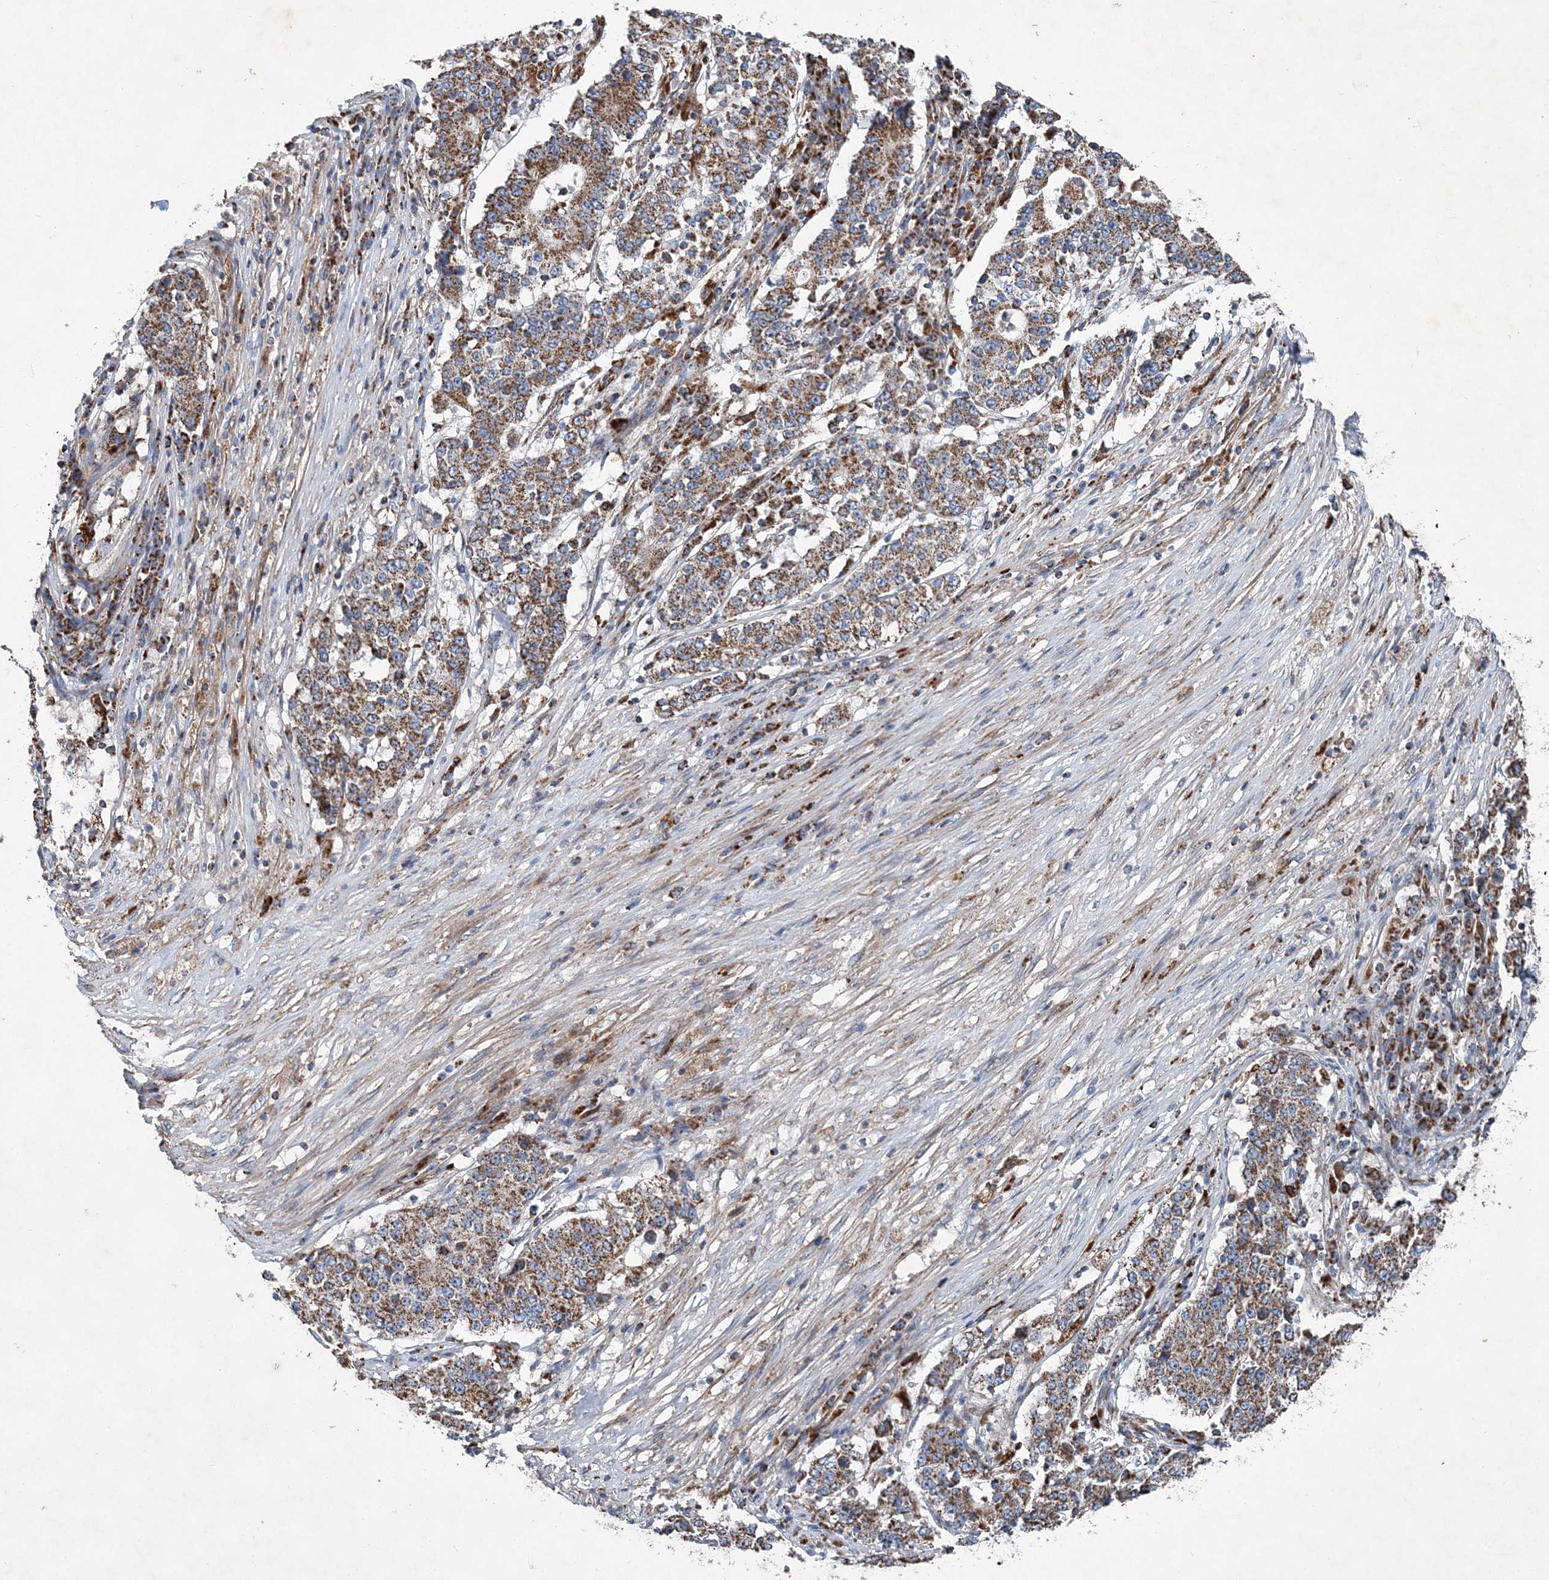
{"staining": {"intensity": "moderate", "quantity": ">75%", "location": "cytoplasmic/membranous"}, "tissue": "stomach cancer", "cell_type": "Tumor cells", "image_type": "cancer", "snomed": [{"axis": "morphology", "description": "Adenocarcinoma, NOS"}, {"axis": "topography", "description": "Stomach"}], "caption": "Protein positivity by immunohistochemistry exhibits moderate cytoplasmic/membranous expression in about >75% of tumor cells in stomach cancer.", "gene": "SPAG16", "patient": {"sex": "male", "age": 59}}